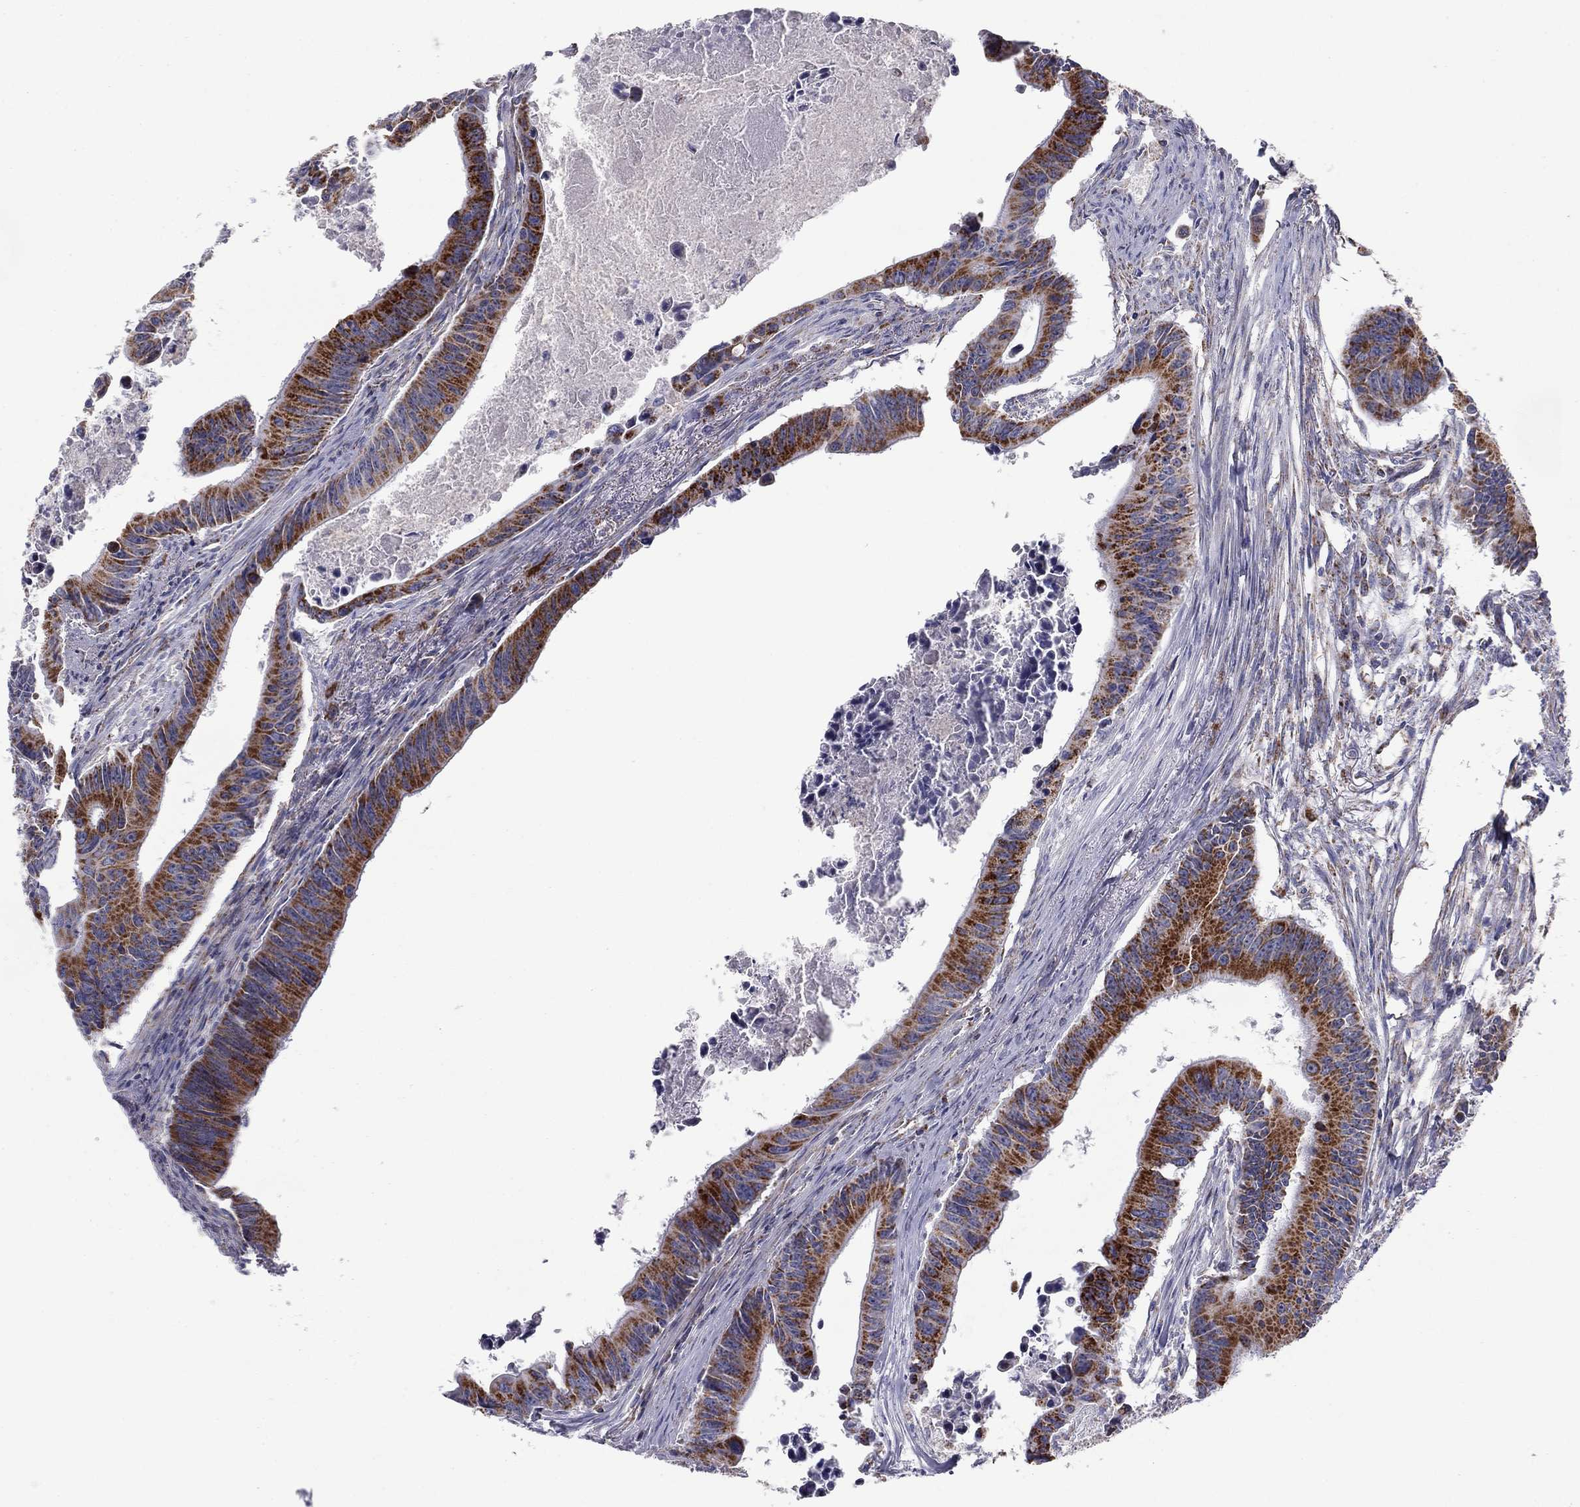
{"staining": {"intensity": "strong", "quantity": "25%-75%", "location": "cytoplasmic/membranous"}, "tissue": "colorectal cancer", "cell_type": "Tumor cells", "image_type": "cancer", "snomed": [{"axis": "morphology", "description": "Adenocarcinoma, NOS"}, {"axis": "topography", "description": "Colon"}], "caption": "Colorectal cancer stained with immunohistochemistry (IHC) displays strong cytoplasmic/membranous staining in approximately 25%-75% of tumor cells. (Stains: DAB in brown, nuclei in blue, Microscopy: brightfield microscopy at high magnification).", "gene": "NDUFV1", "patient": {"sex": "female", "age": 87}}